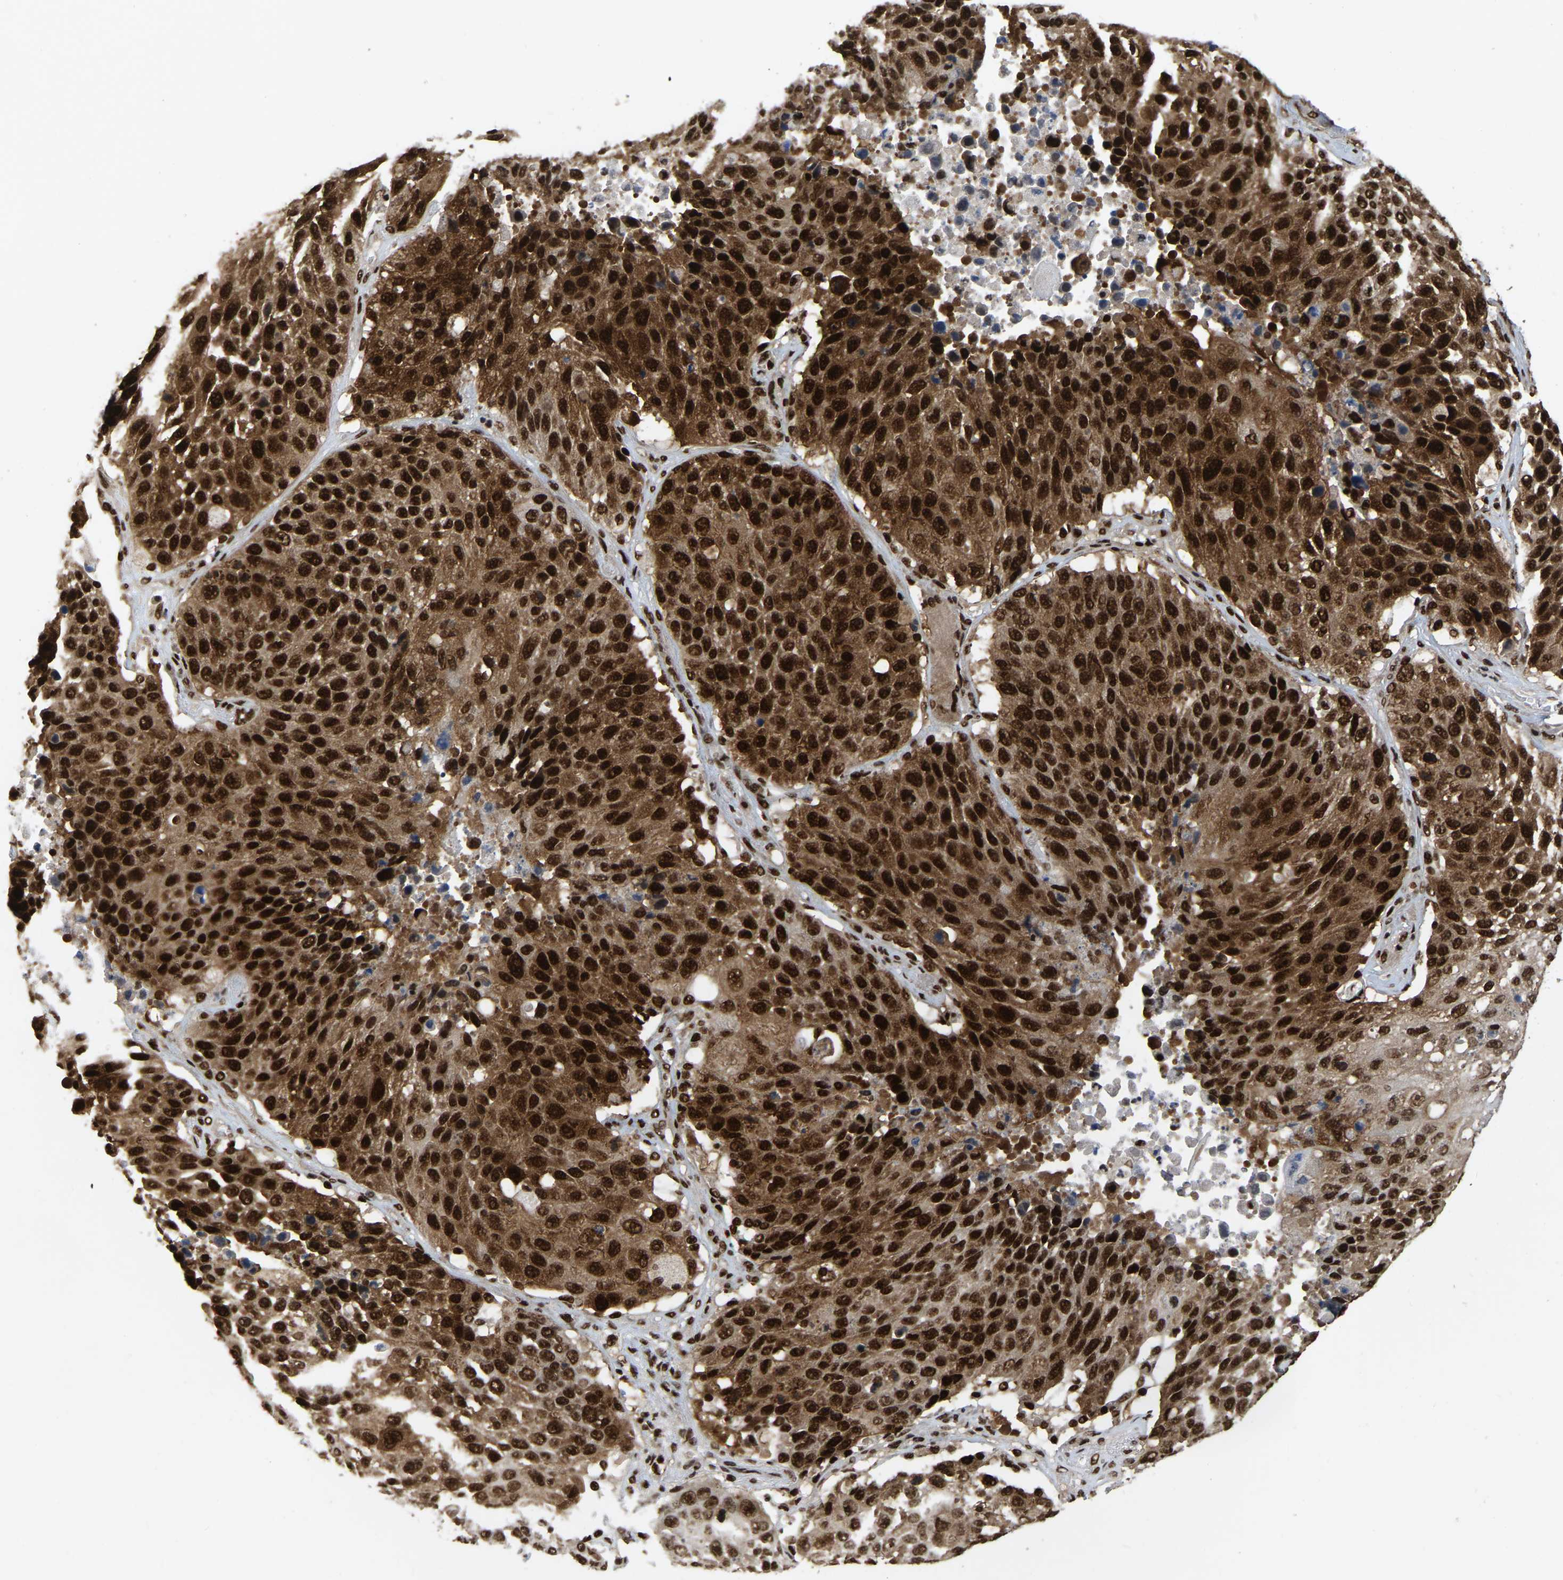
{"staining": {"intensity": "strong", "quantity": ">75%", "location": "cytoplasmic/membranous,nuclear"}, "tissue": "lung cancer", "cell_type": "Tumor cells", "image_type": "cancer", "snomed": [{"axis": "morphology", "description": "Squamous cell carcinoma, NOS"}, {"axis": "topography", "description": "Lung"}], "caption": "Lung squamous cell carcinoma stained with IHC shows strong cytoplasmic/membranous and nuclear expression in about >75% of tumor cells.", "gene": "TBL1XR1", "patient": {"sex": "male", "age": 61}}